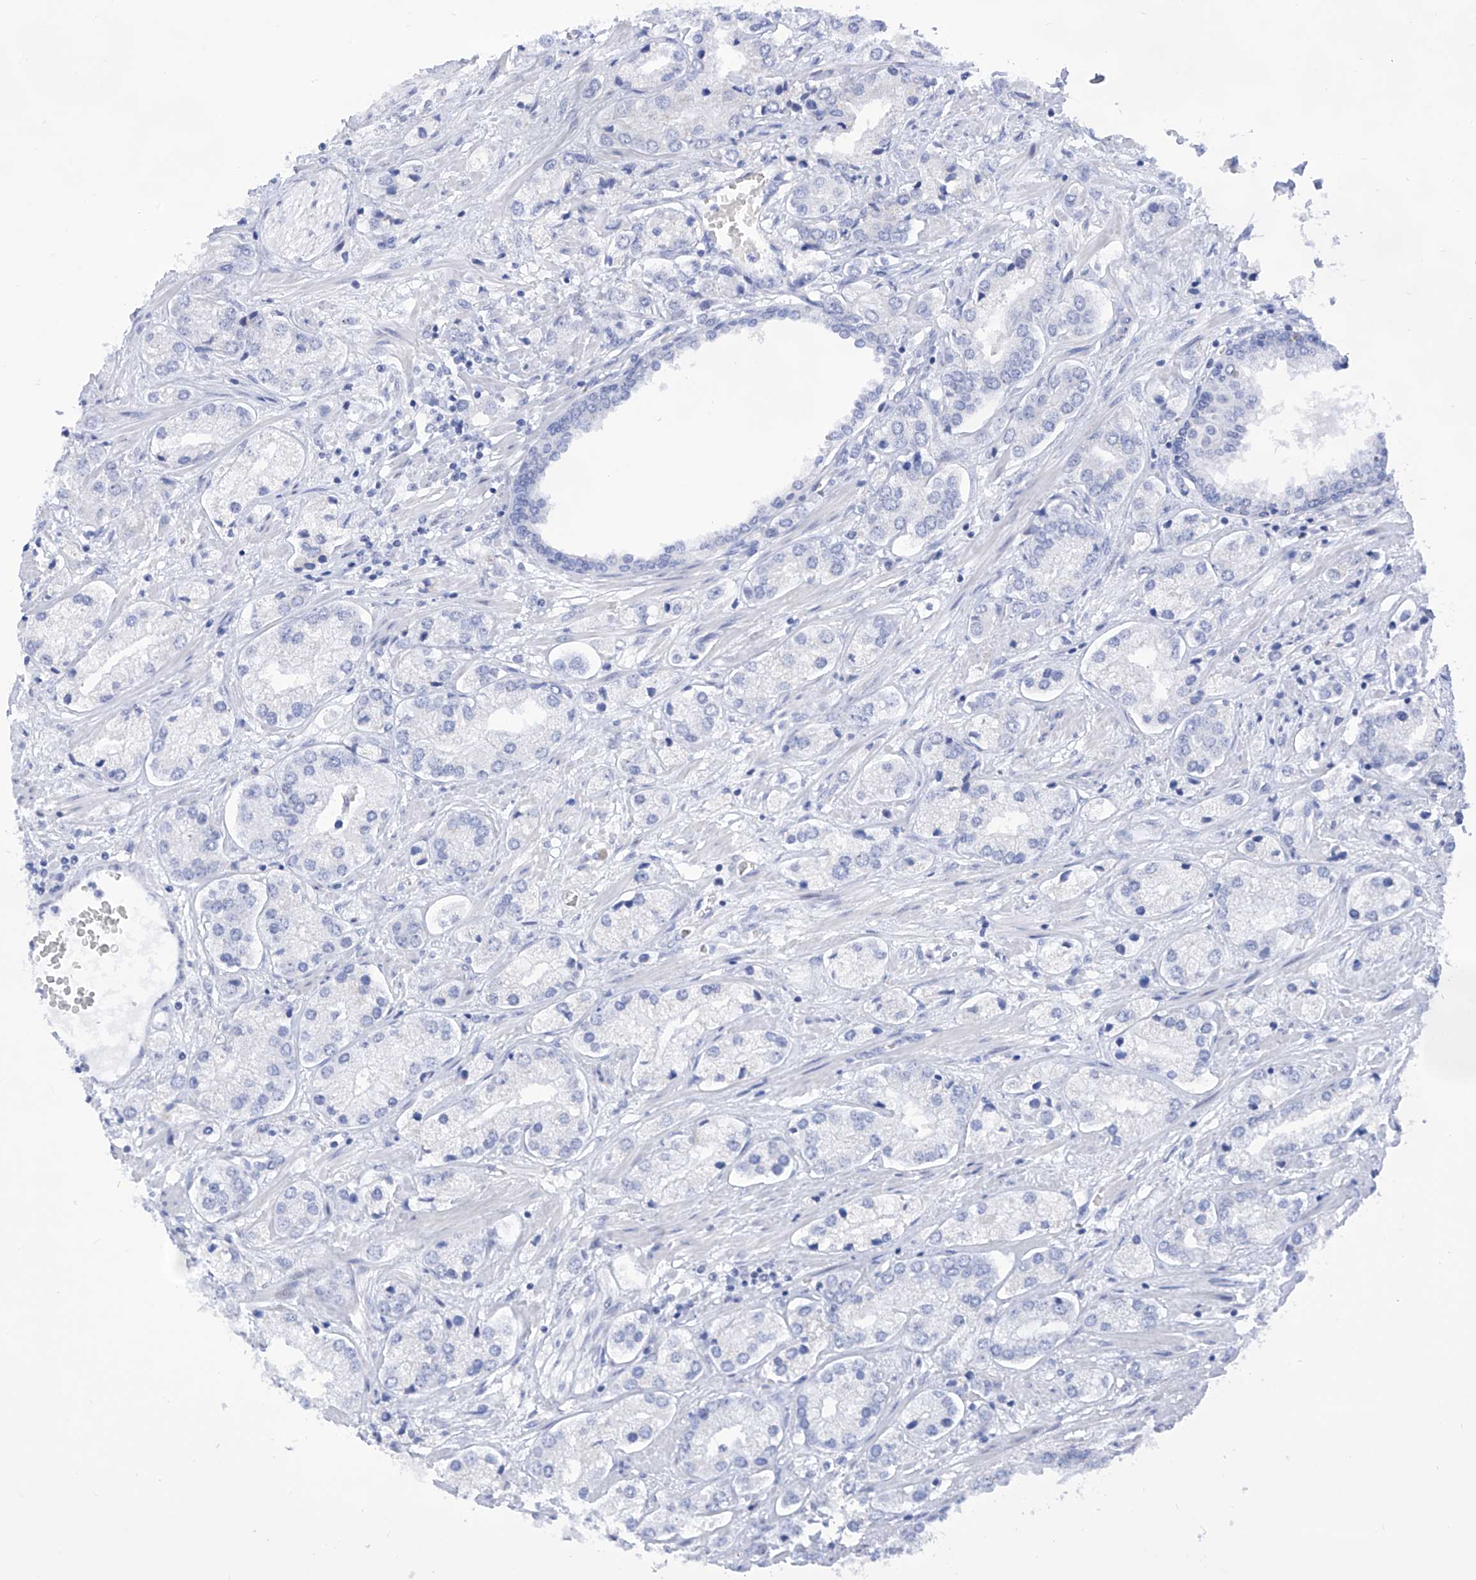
{"staining": {"intensity": "negative", "quantity": "none", "location": "none"}, "tissue": "prostate cancer", "cell_type": "Tumor cells", "image_type": "cancer", "snomed": [{"axis": "morphology", "description": "Adenocarcinoma, High grade"}, {"axis": "topography", "description": "Prostate"}], "caption": "High magnification brightfield microscopy of prostate cancer stained with DAB (3,3'-diaminobenzidine) (brown) and counterstained with hematoxylin (blue): tumor cells show no significant positivity.", "gene": "SART1", "patient": {"sex": "male", "age": 66}}